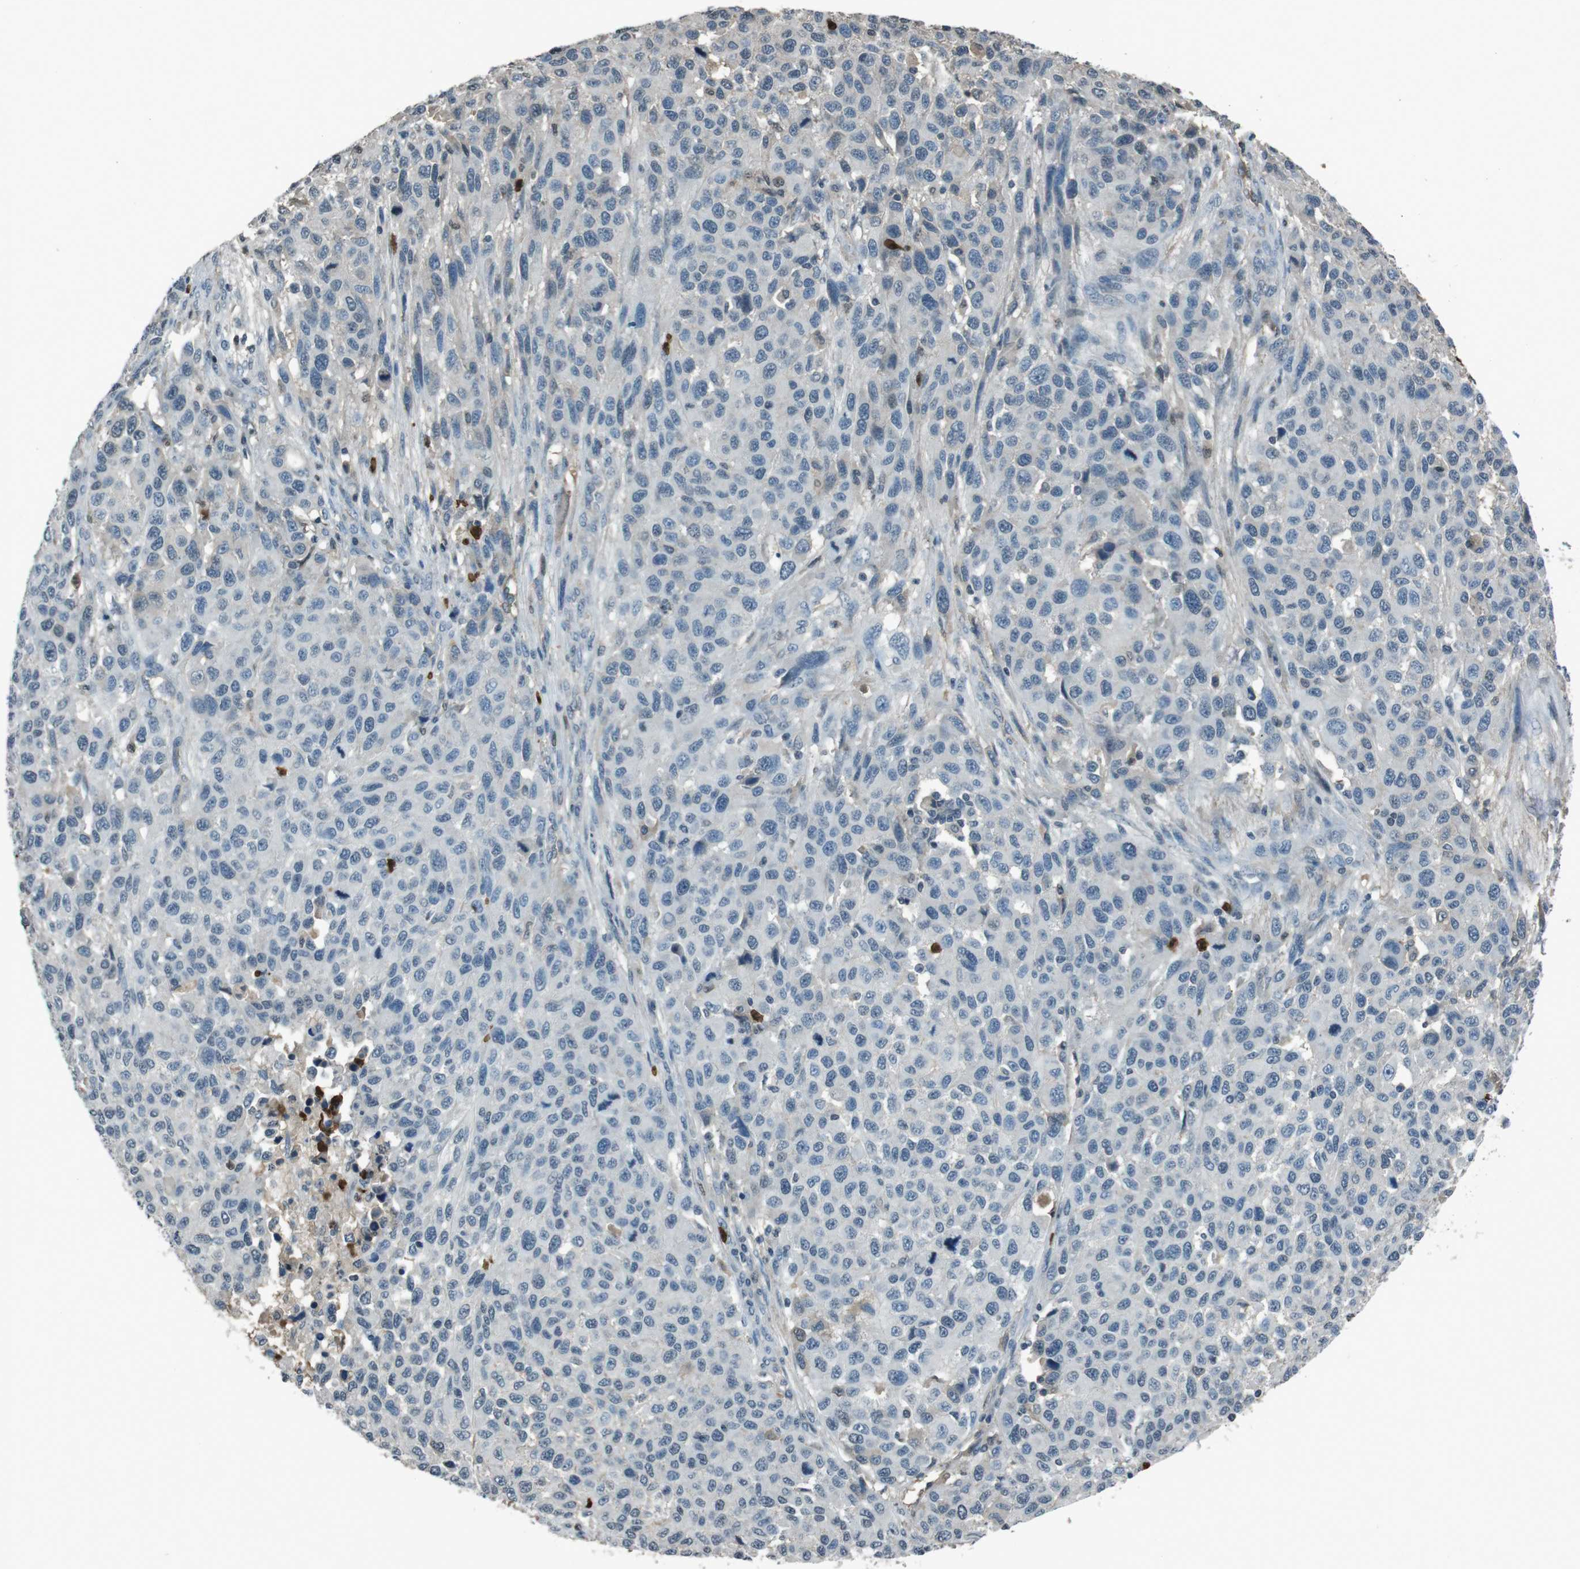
{"staining": {"intensity": "negative", "quantity": "none", "location": "none"}, "tissue": "melanoma", "cell_type": "Tumor cells", "image_type": "cancer", "snomed": [{"axis": "morphology", "description": "Malignant melanoma, Metastatic site"}, {"axis": "topography", "description": "Lymph node"}], "caption": "The immunohistochemistry image has no significant staining in tumor cells of malignant melanoma (metastatic site) tissue.", "gene": "UGT1A6", "patient": {"sex": "male", "age": 61}}